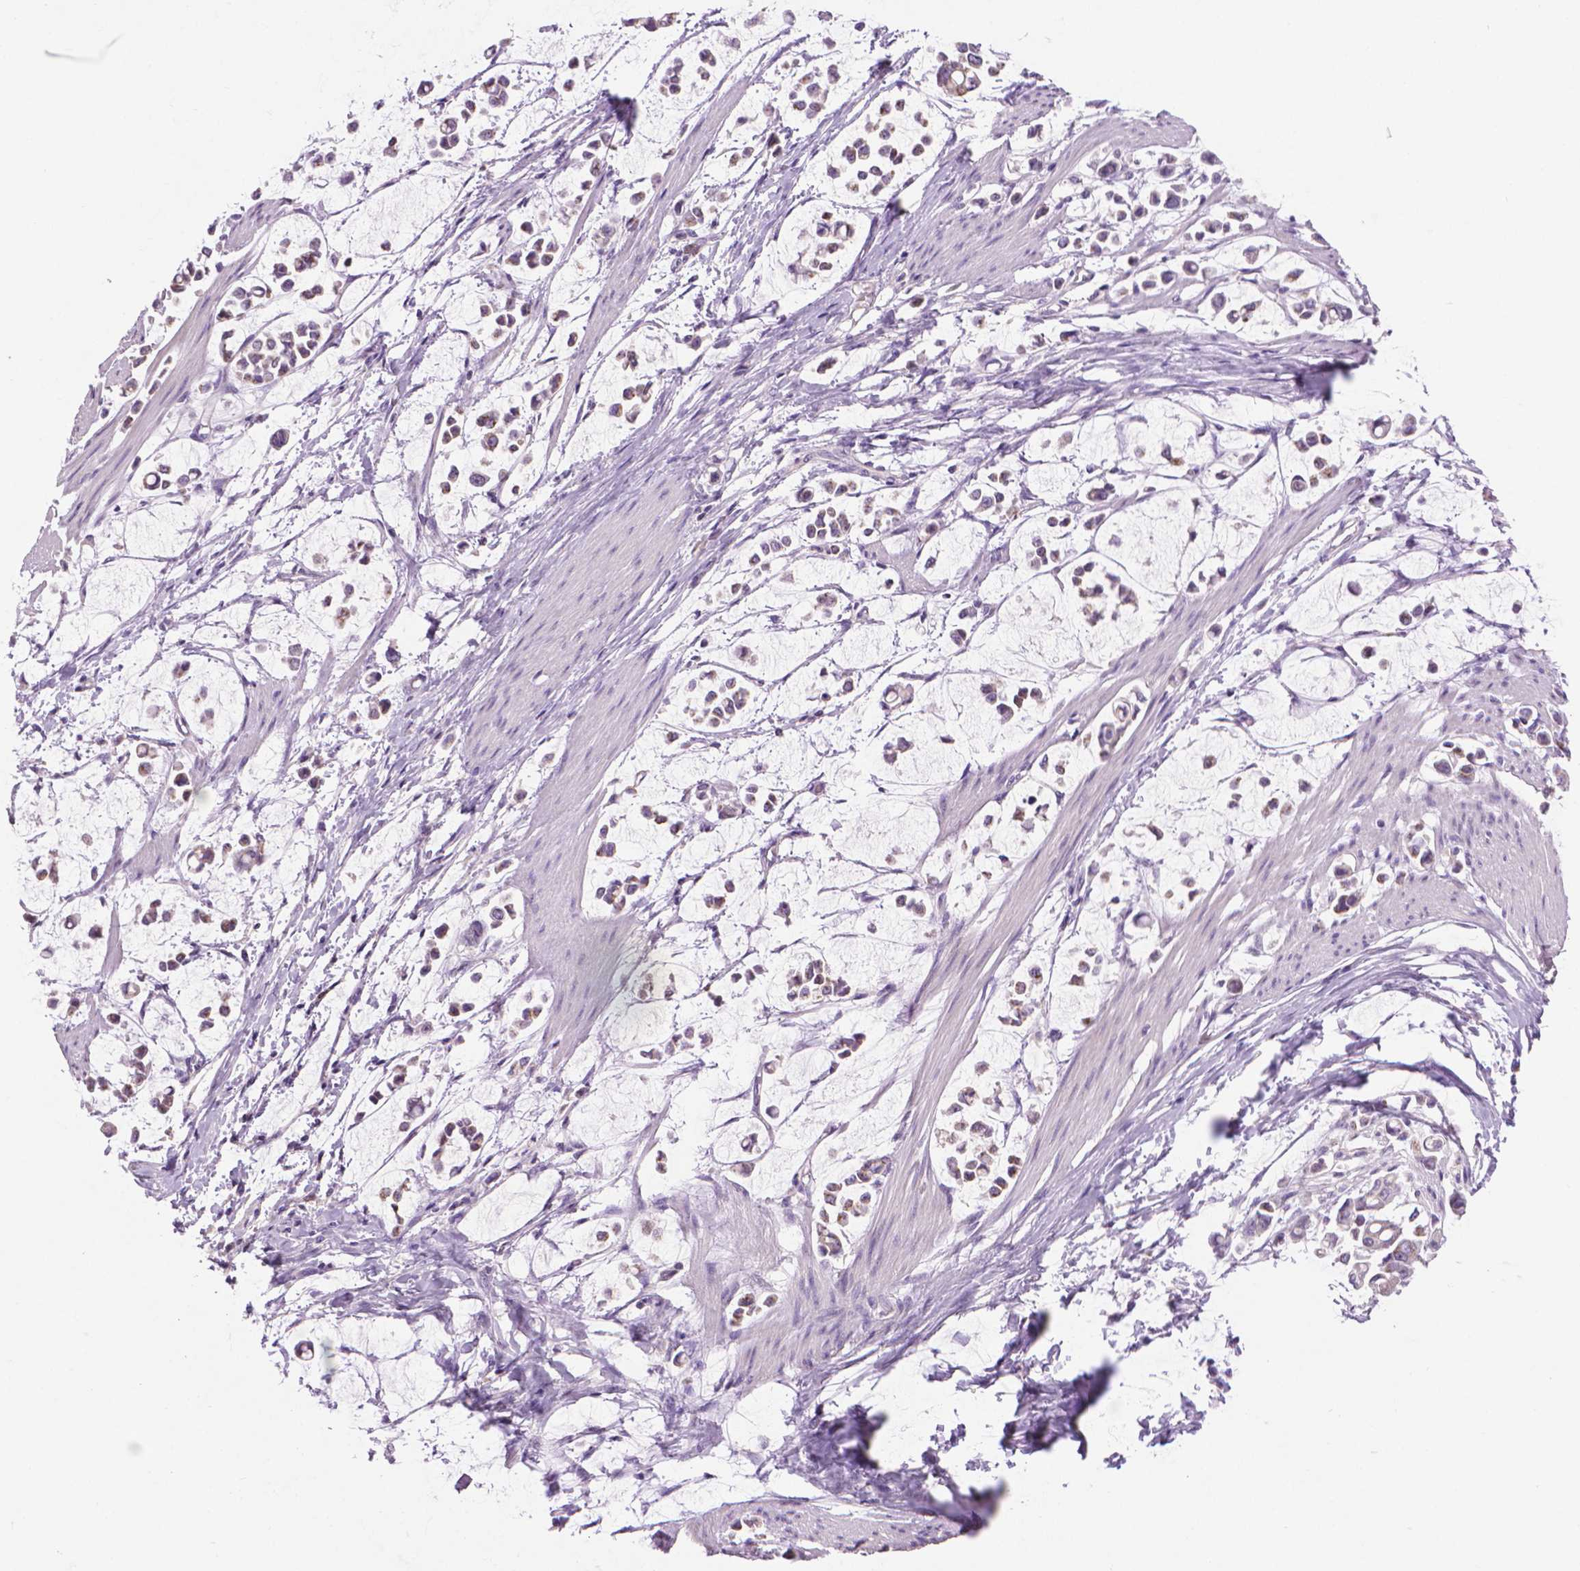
{"staining": {"intensity": "weak", "quantity": "25%-75%", "location": "cytoplasmic/membranous"}, "tissue": "stomach cancer", "cell_type": "Tumor cells", "image_type": "cancer", "snomed": [{"axis": "morphology", "description": "Adenocarcinoma, NOS"}, {"axis": "topography", "description": "Stomach"}], "caption": "The immunohistochemical stain labels weak cytoplasmic/membranous staining in tumor cells of stomach adenocarcinoma tissue.", "gene": "CDKN2D", "patient": {"sex": "male", "age": 82}}